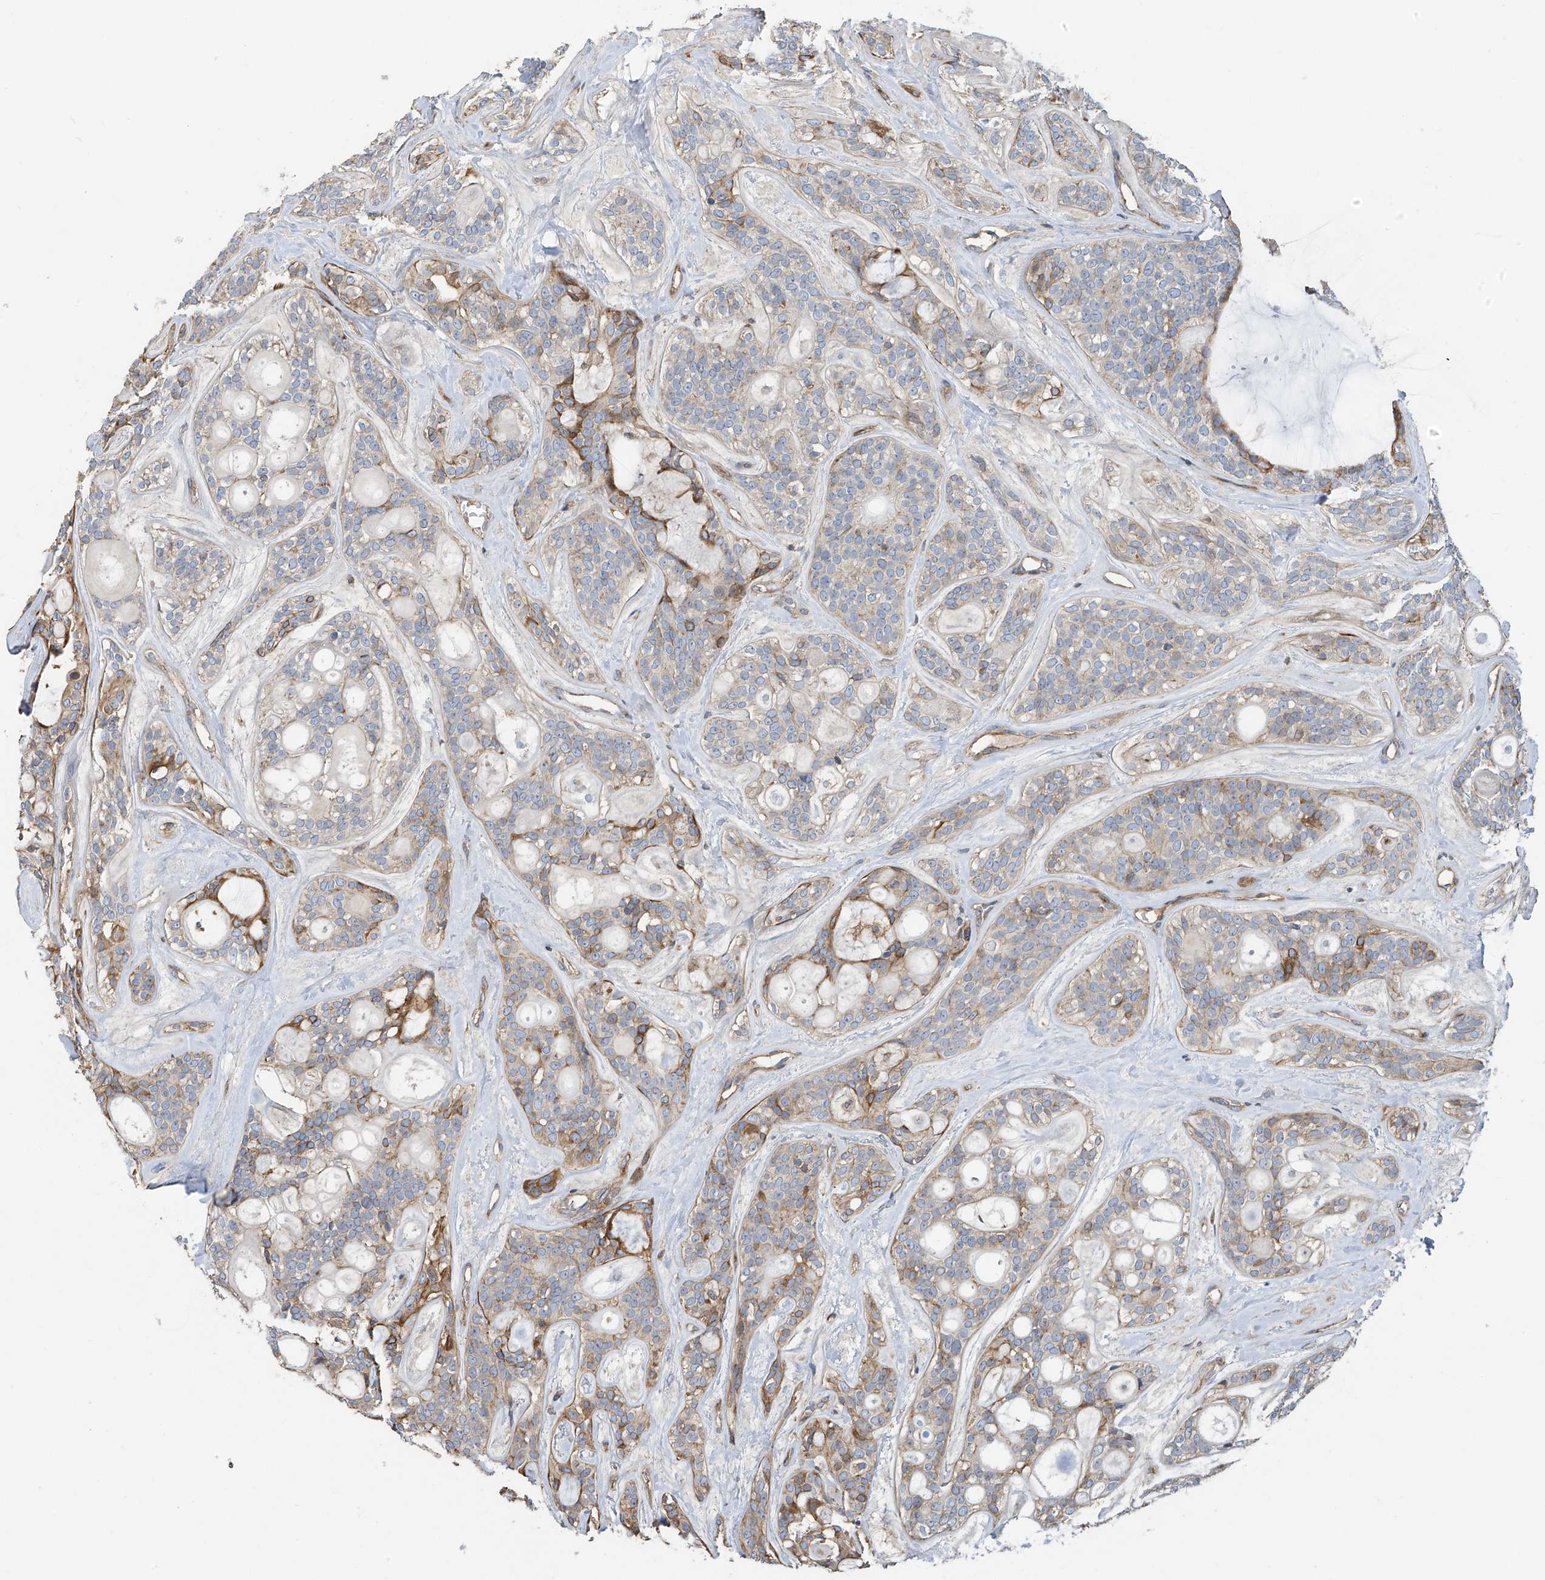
{"staining": {"intensity": "moderate", "quantity": "<25%", "location": "cytoplasmic/membranous"}, "tissue": "head and neck cancer", "cell_type": "Tumor cells", "image_type": "cancer", "snomed": [{"axis": "morphology", "description": "Adenocarcinoma, NOS"}, {"axis": "topography", "description": "Head-Neck"}], "caption": "IHC histopathology image of neoplastic tissue: human head and neck cancer stained using immunohistochemistry displays low levels of moderate protein expression localized specifically in the cytoplasmic/membranous of tumor cells, appearing as a cytoplasmic/membranous brown color.", "gene": "SLC43A3", "patient": {"sex": "male", "age": 66}}